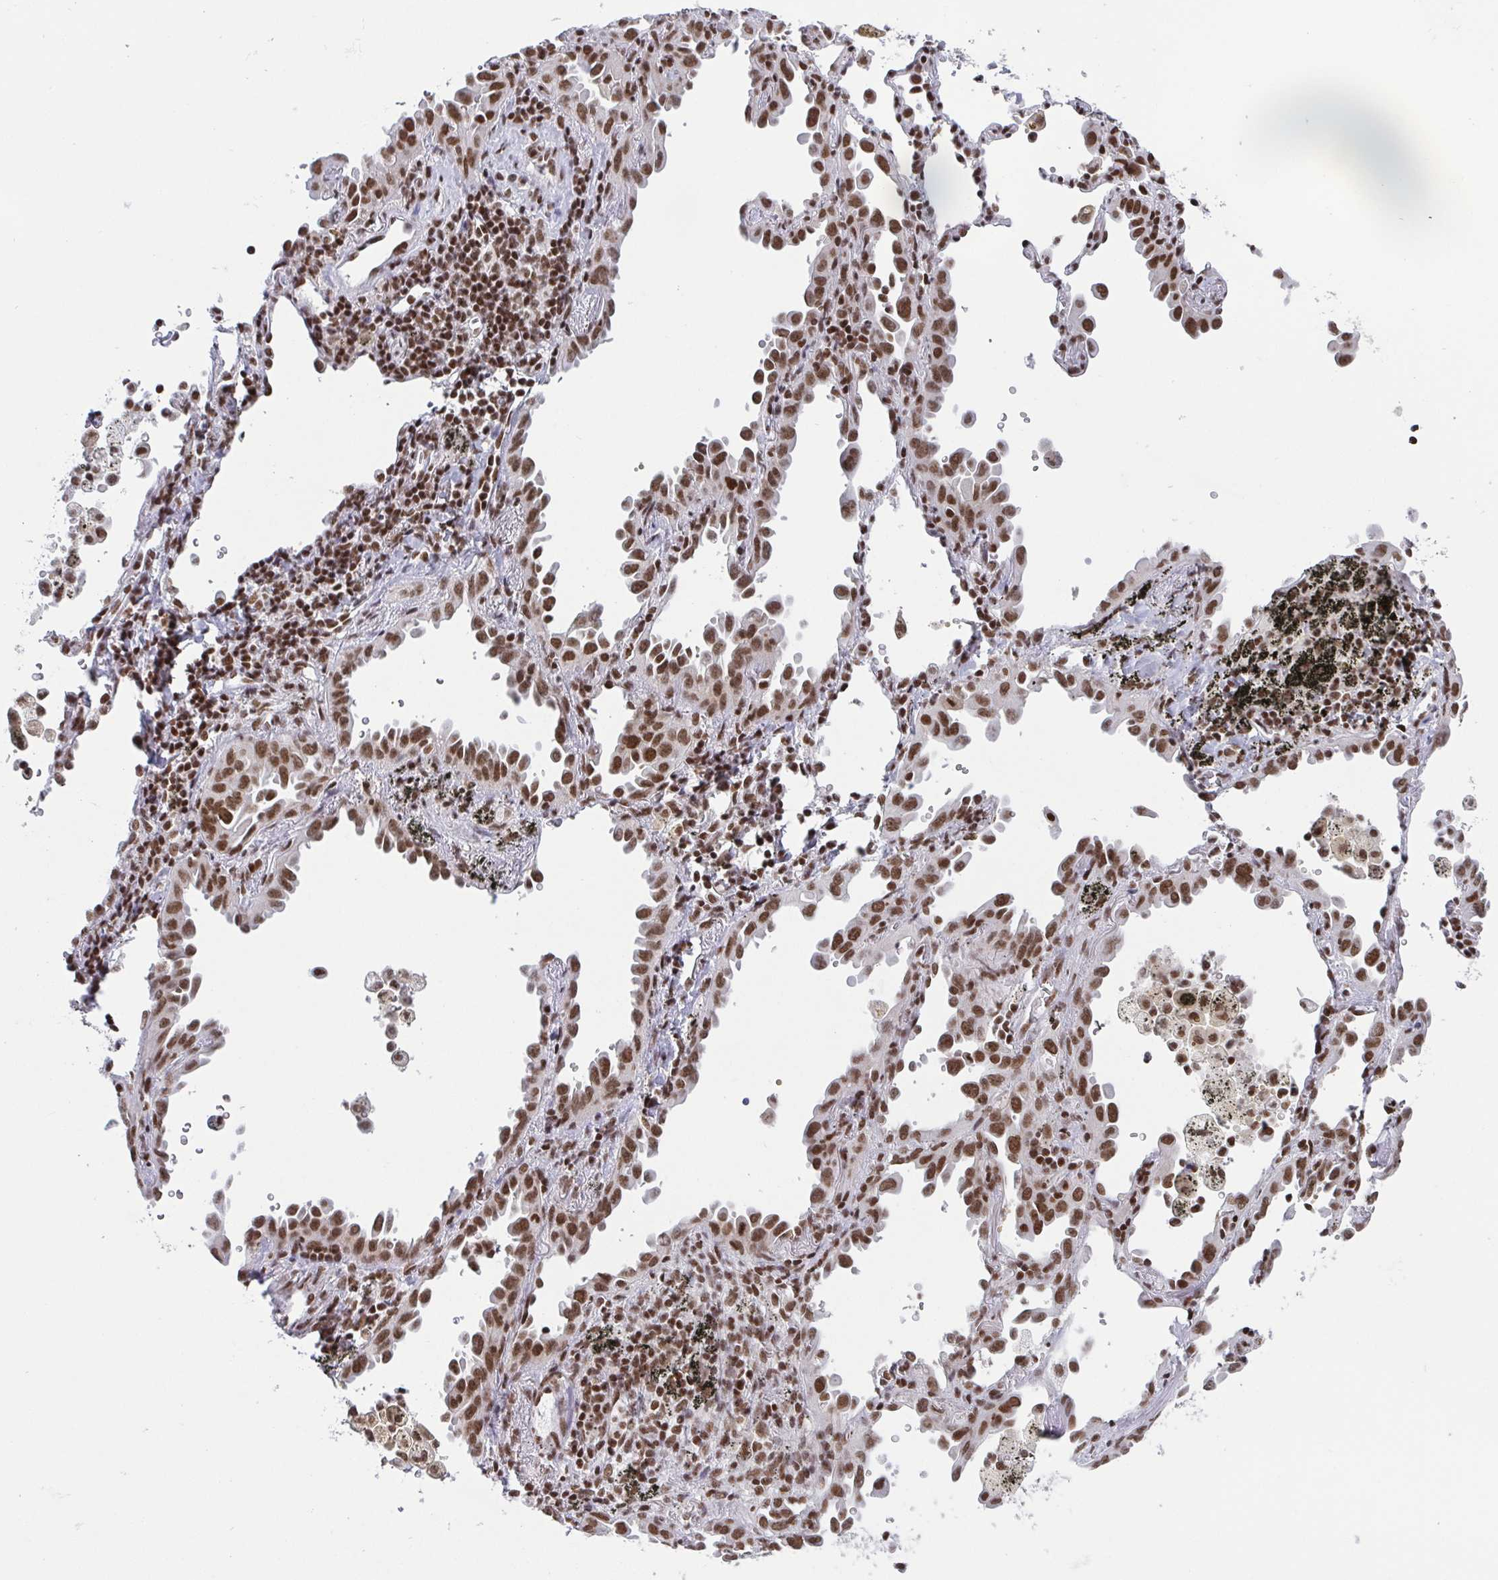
{"staining": {"intensity": "moderate", "quantity": ">75%", "location": "nuclear"}, "tissue": "lung cancer", "cell_type": "Tumor cells", "image_type": "cancer", "snomed": [{"axis": "morphology", "description": "Adenocarcinoma, NOS"}, {"axis": "topography", "description": "Lung"}], "caption": "A high-resolution micrograph shows IHC staining of lung cancer, which exhibits moderate nuclear expression in approximately >75% of tumor cells. (Stains: DAB in brown, nuclei in blue, Microscopy: brightfield microscopy at high magnification).", "gene": "CTCF", "patient": {"sex": "male", "age": 68}}